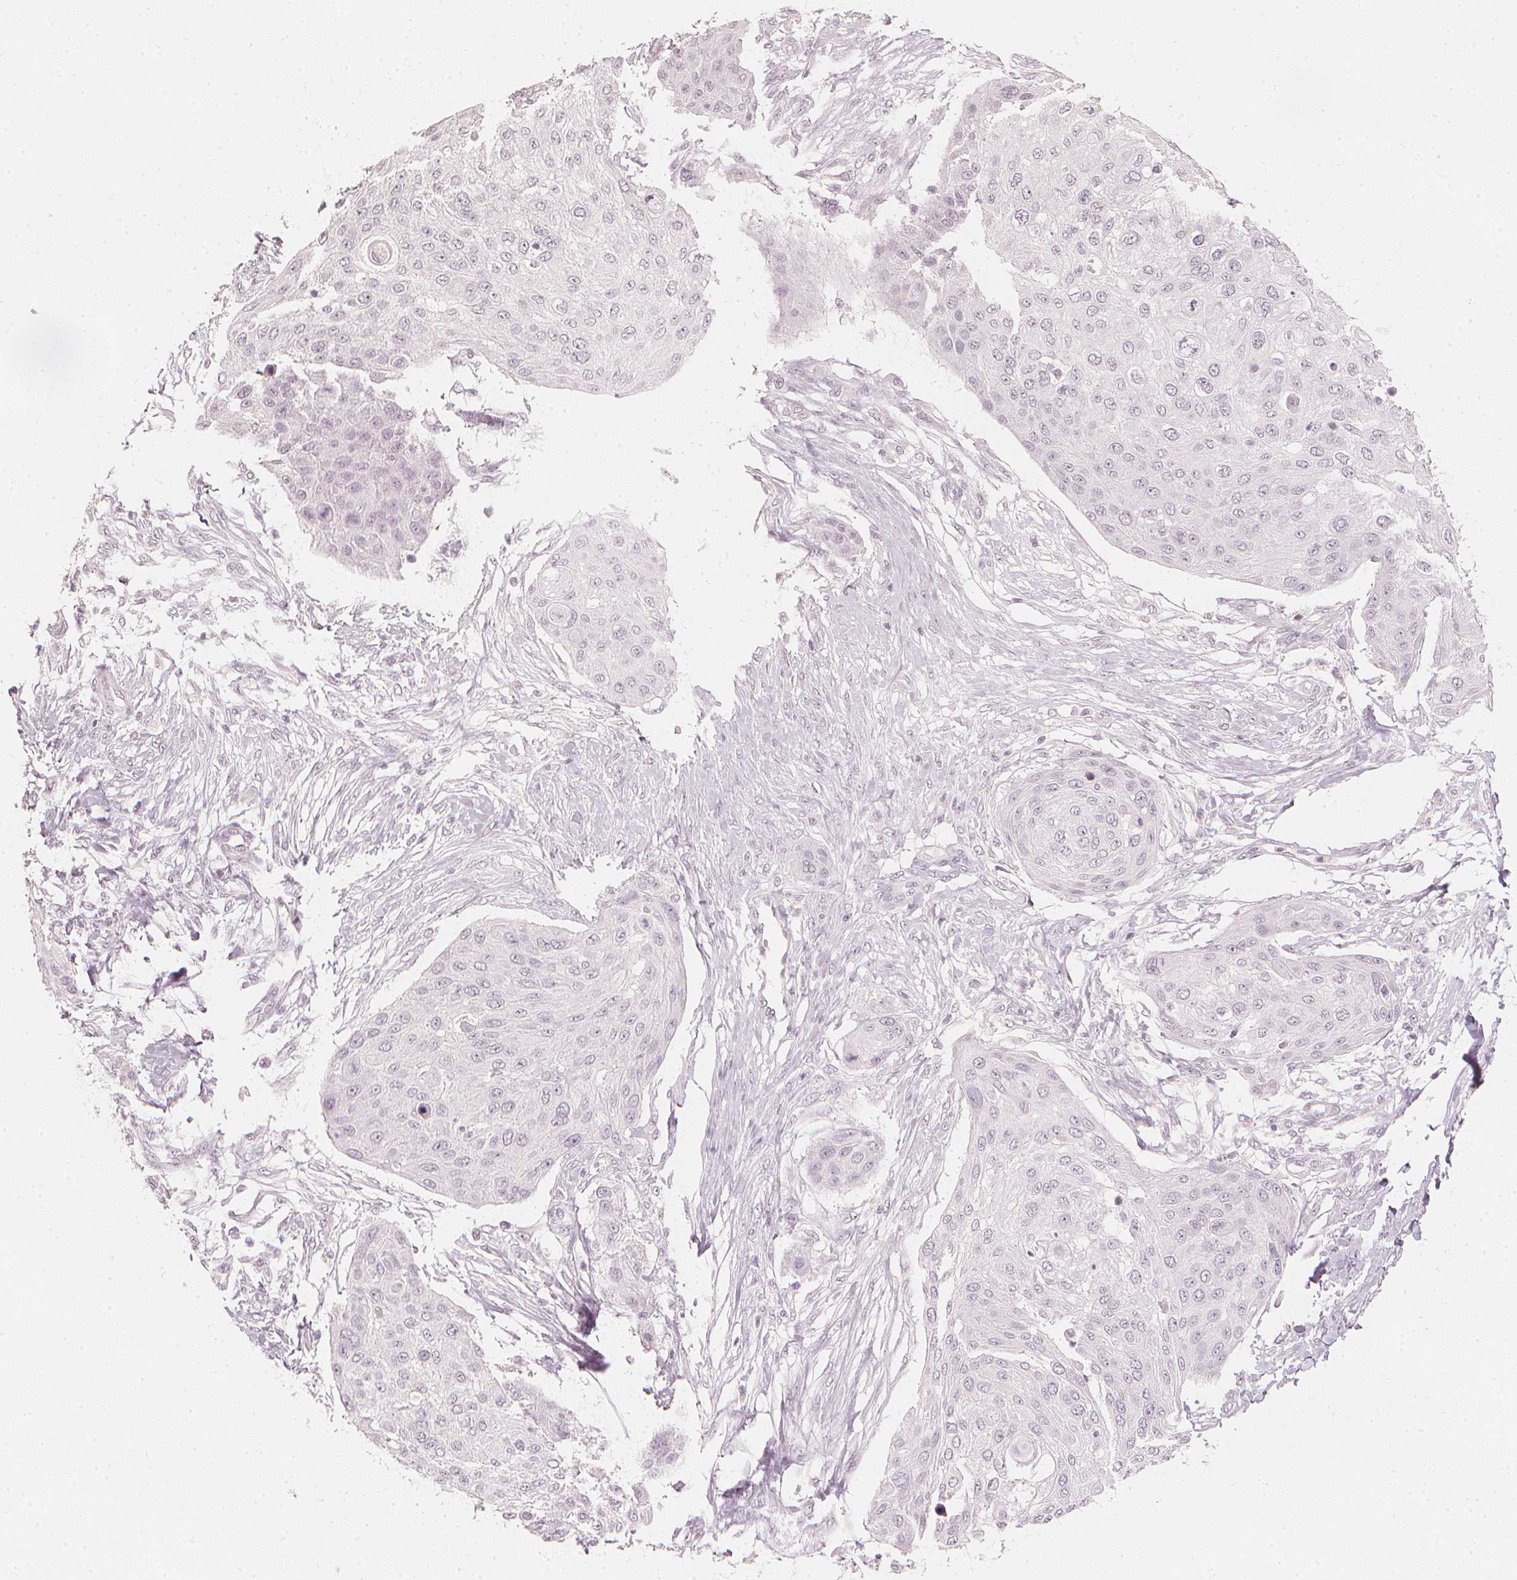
{"staining": {"intensity": "negative", "quantity": "none", "location": "none"}, "tissue": "skin cancer", "cell_type": "Tumor cells", "image_type": "cancer", "snomed": [{"axis": "morphology", "description": "Squamous cell carcinoma, NOS"}, {"axis": "topography", "description": "Skin"}], "caption": "Tumor cells are negative for brown protein staining in skin cancer.", "gene": "CALB1", "patient": {"sex": "female", "age": 87}}